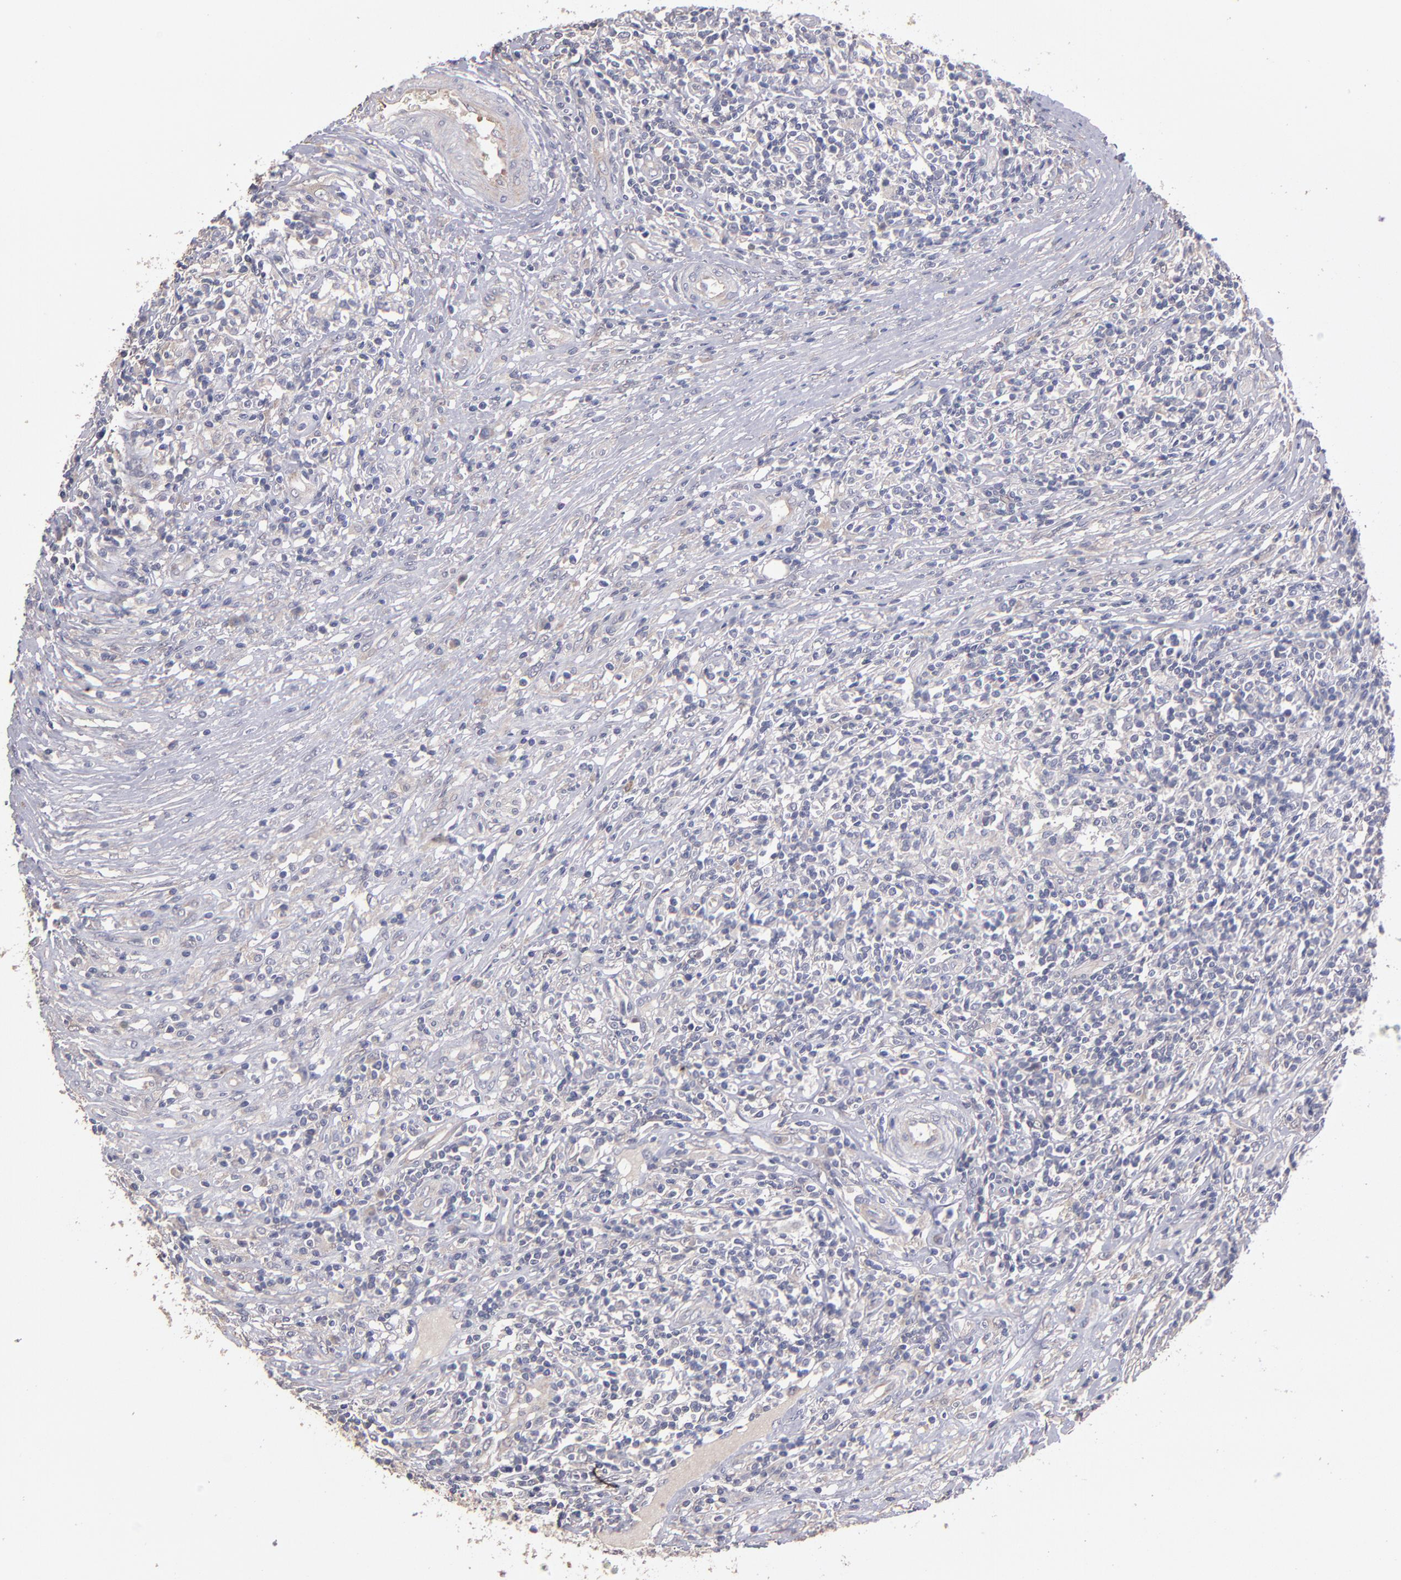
{"staining": {"intensity": "weak", "quantity": "25%-75%", "location": "cytoplasmic/membranous"}, "tissue": "lymphoma", "cell_type": "Tumor cells", "image_type": "cancer", "snomed": [{"axis": "morphology", "description": "Malignant lymphoma, non-Hodgkin's type, High grade"}, {"axis": "topography", "description": "Lymph node"}], "caption": "DAB immunohistochemical staining of lymphoma exhibits weak cytoplasmic/membranous protein positivity in approximately 25%-75% of tumor cells.", "gene": "MAGEE1", "patient": {"sex": "female", "age": 84}}